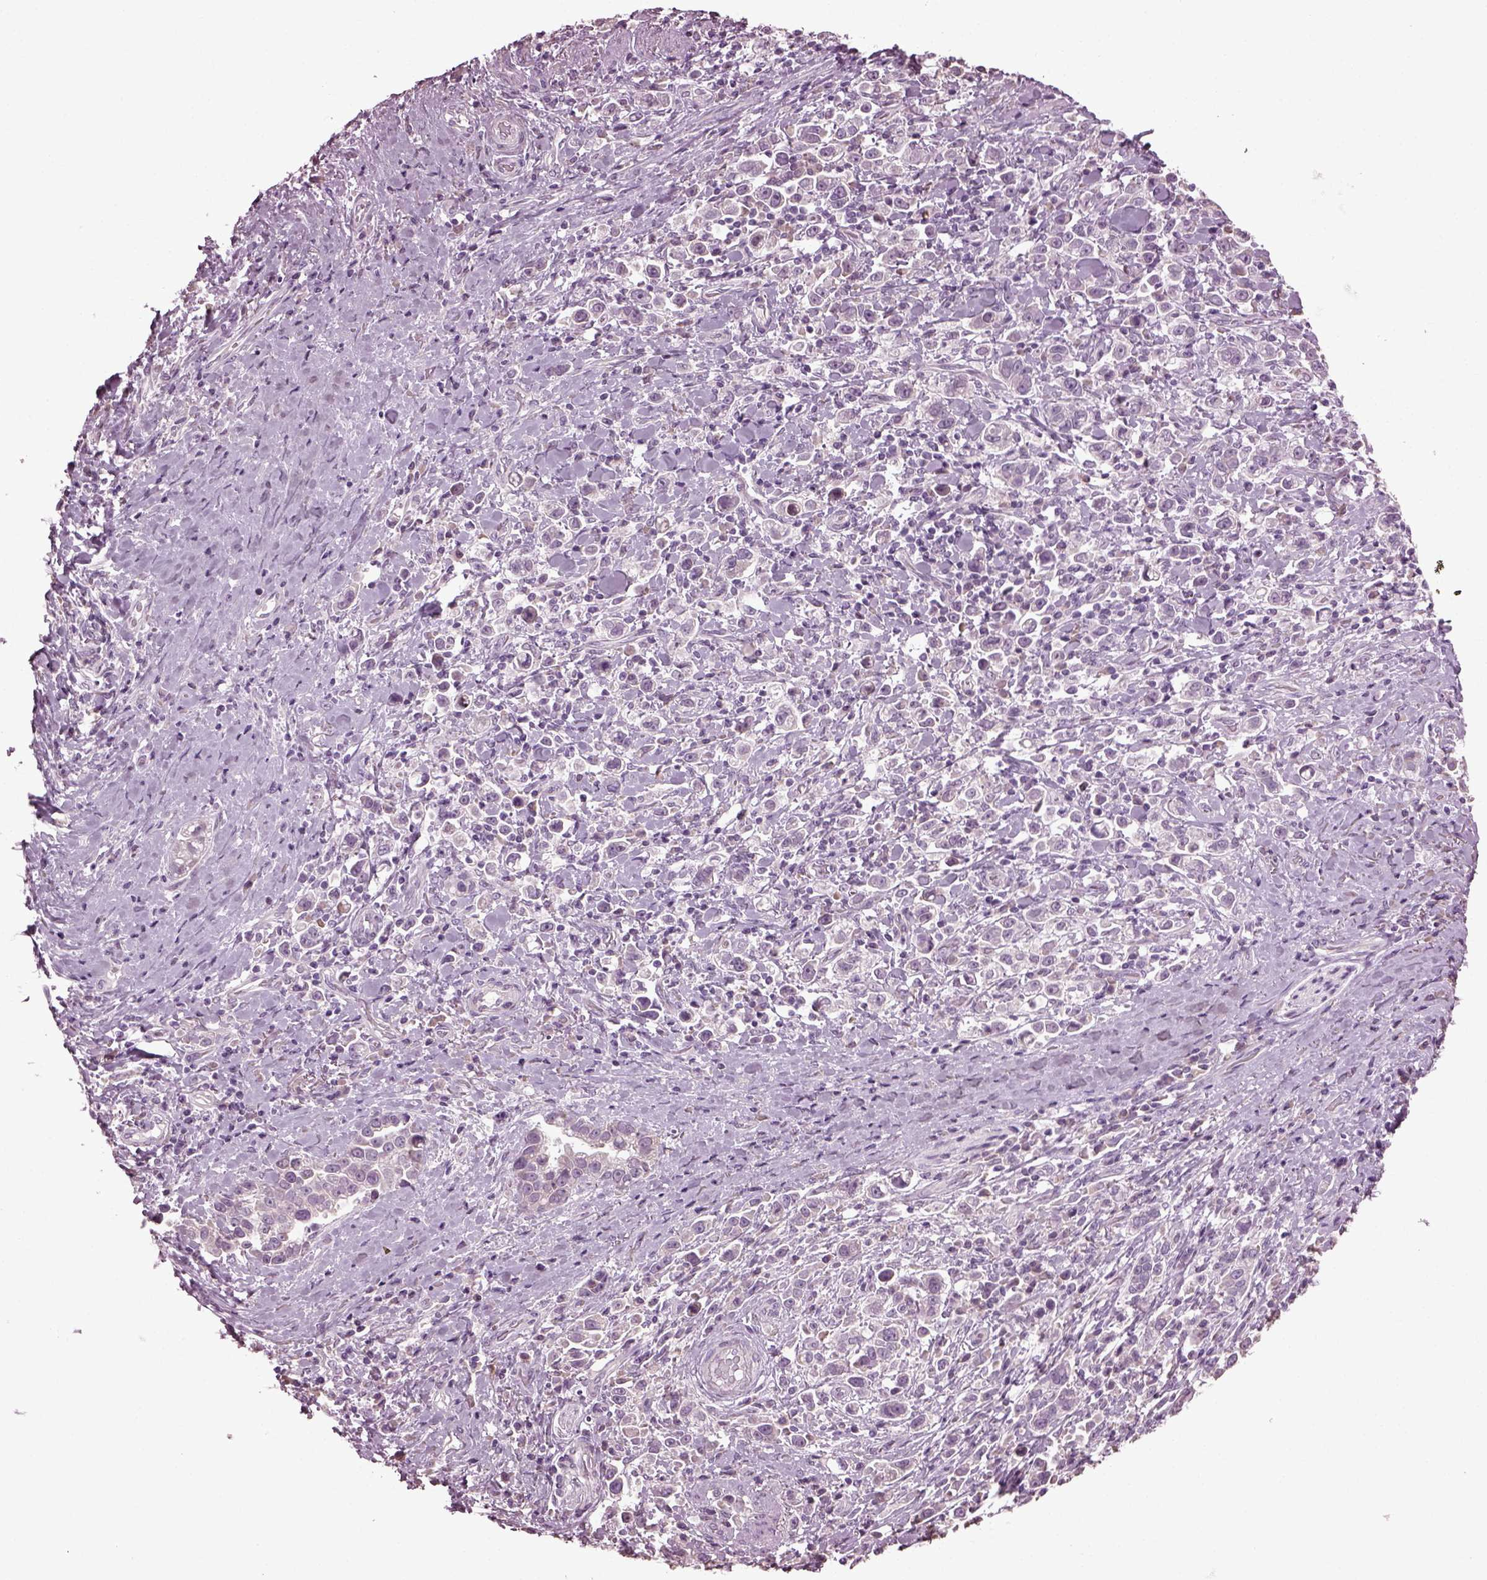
{"staining": {"intensity": "negative", "quantity": "none", "location": "none"}, "tissue": "stomach cancer", "cell_type": "Tumor cells", "image_type": "cancer", "snomed": [{"axis": "morphology", "description": "Adenocarcinoma, NOS"}, {"axis": "topography", "description": "Stomach"}], "caption": "Immunohistochemistry (IHC) photomicrograph of human stomach adenocarcinoma stained for a protein (brown), which reveals no expression in tumor cells.", "gene": "CABP5", "patient": {"sex": "male", "age": 93}}